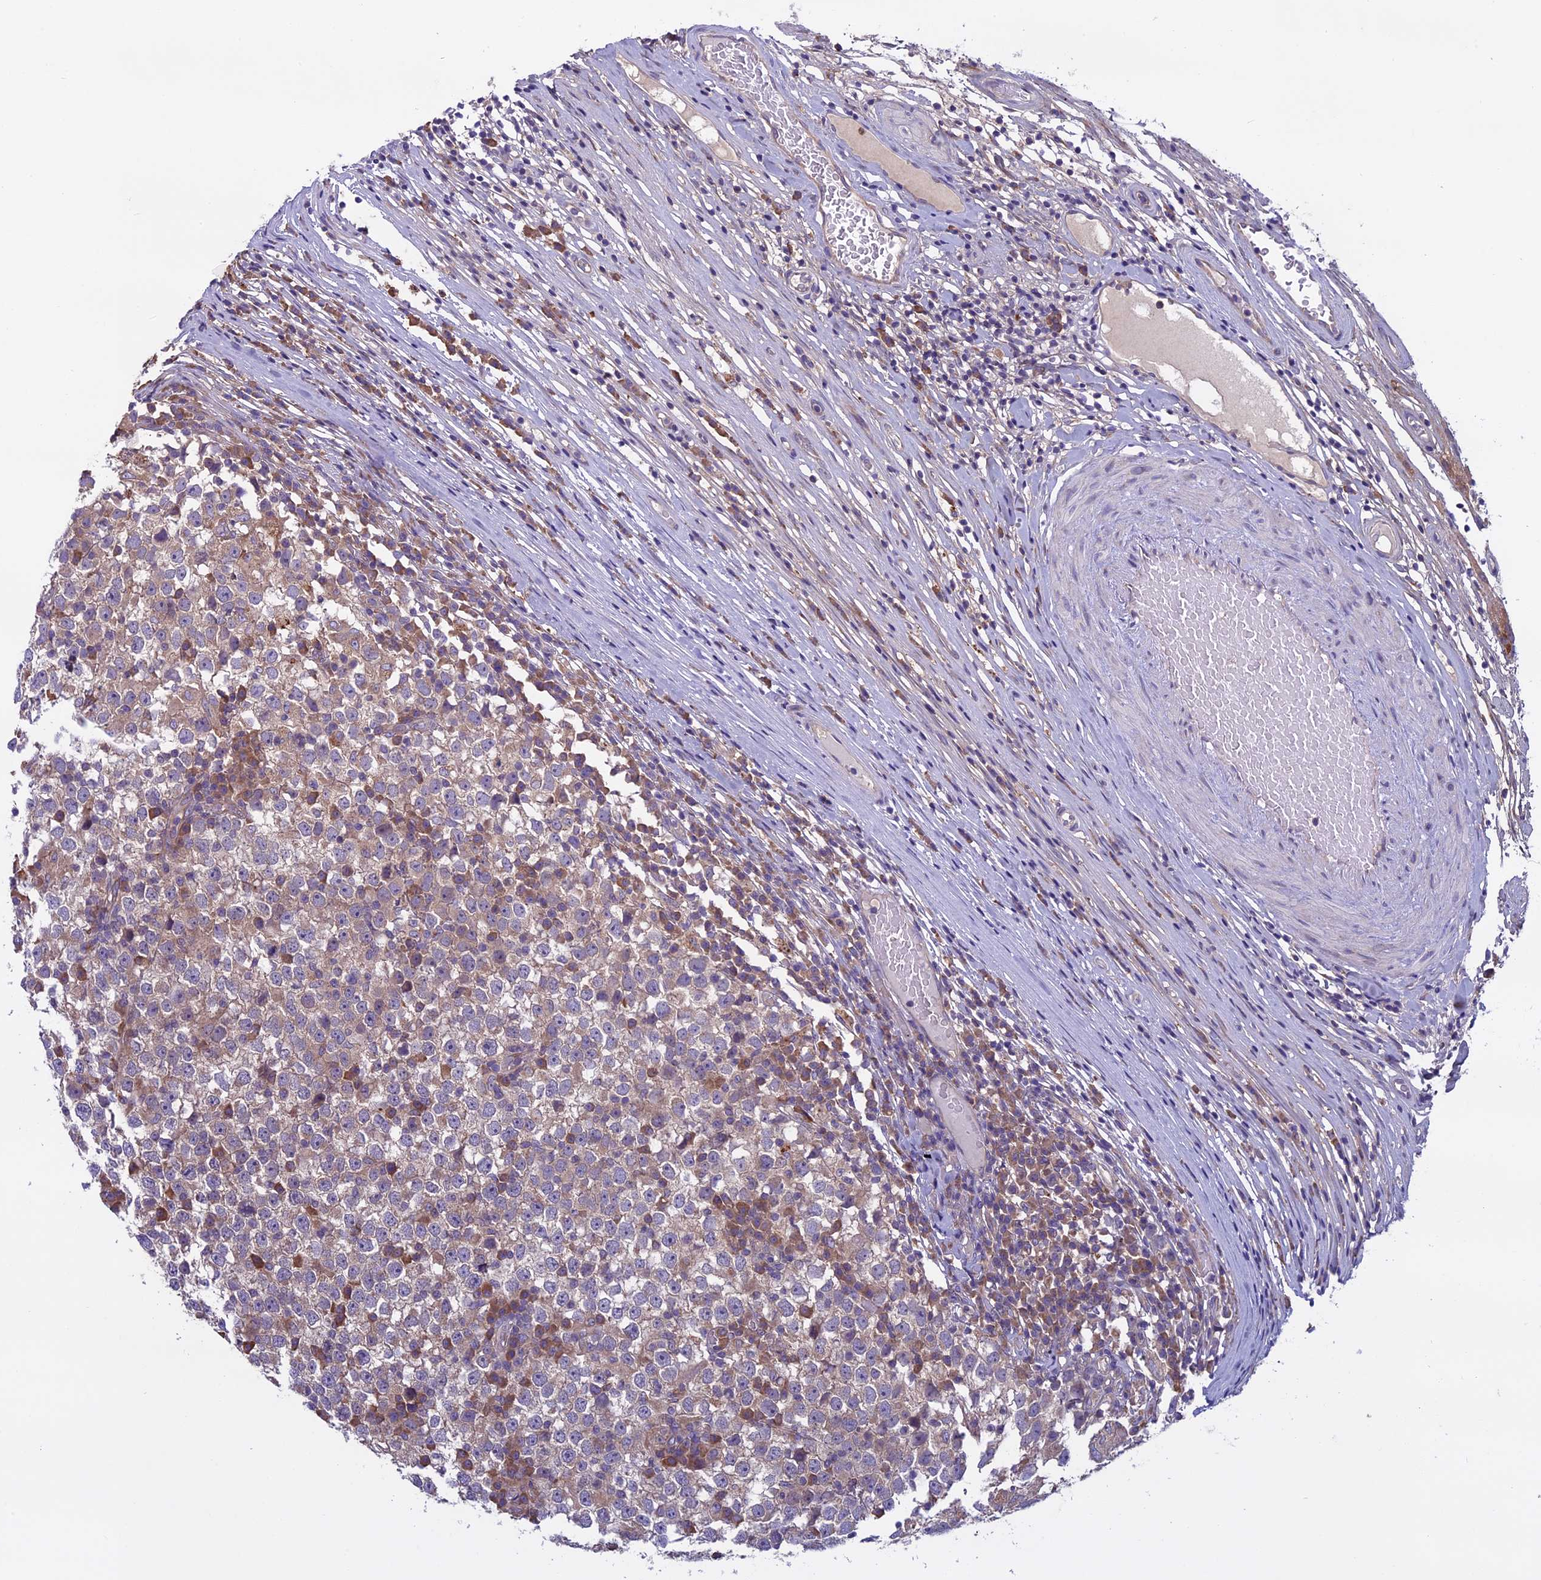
{"staining": {"intensity": "weak", "quantity": "25%-75%", "location": "cytoplasmic/membranous"}, "tissue": "testis cancer", "cell_type": "Tumor cells", "image_type": "cancer", "snomed": [{"axis": "morphology", "description": "Seminoma, NOS"}, {"axis": "topography", "description": "Testis"}], "caption": "A low amount of weak cytoplasmic/membranous staining is present in about 25%-75% of tumor cells in testis seminoma tissue.", "gene": "DCTN5", "patient": {"sex": "male", "age": 65}}